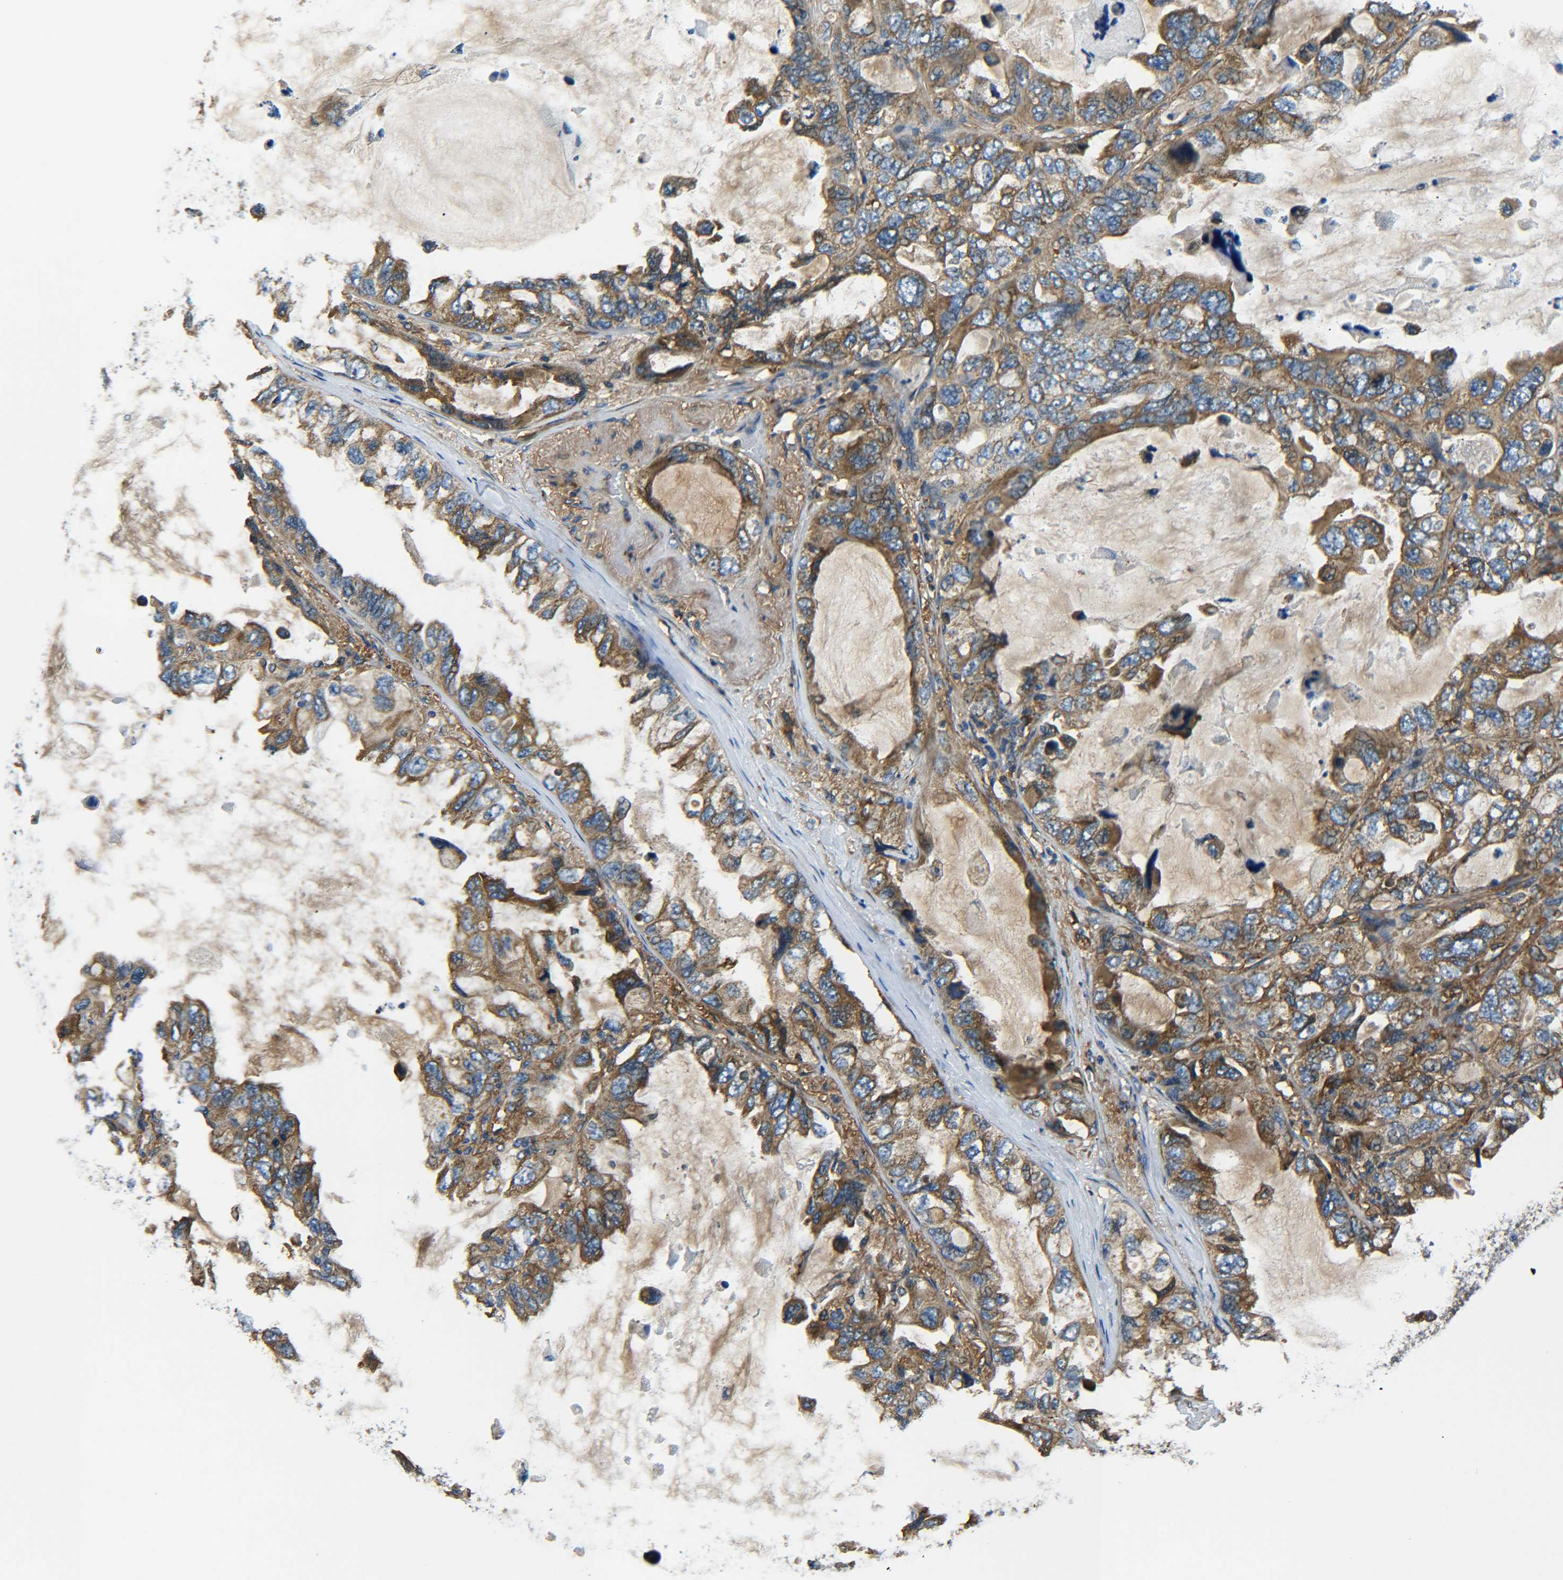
{"staining": {"intensity": "moderate", "quantity": ">75%", "location": "cytoplasmic/membranous"}, "tissue": "lung cancer", "cell_type": "Tumor cells", "image_type": "cancer", "snomed": [{"axis": "morphology", "description": "Squamous cell carcinoma, NOS"}, {"axis": "topography", "description": "Lung"}], "caption": "Protein staining displays moderate cytoplasmic/membranous expression in approximately >75% of tumor cells in lung squamous cell carcinoma.", "gene": "PREB", "patient": {"sex": "female", "age": 73}}